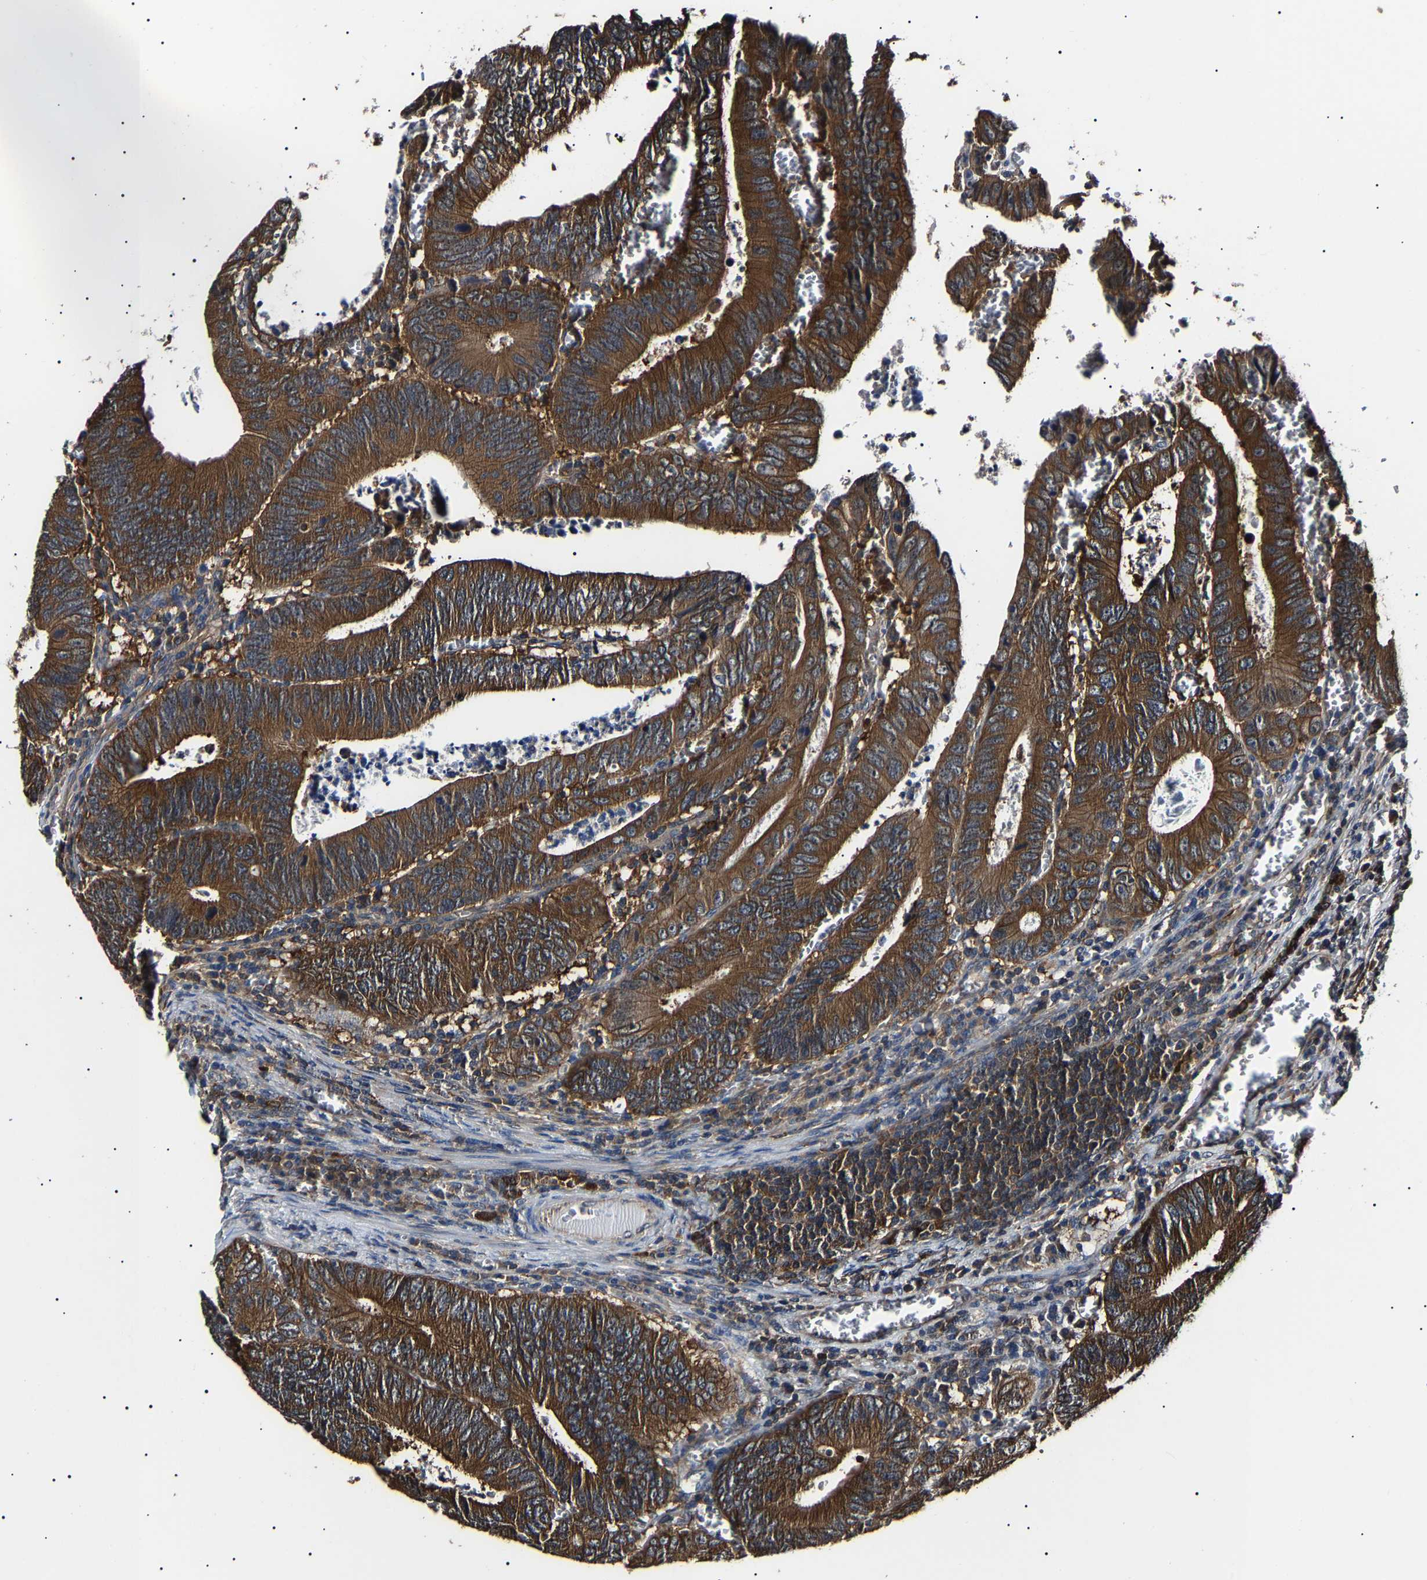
{"staining": {"intensity": "strong", "quantity": ">75%", "location": "cytoplasmic/membranous"}, "tissue": "colorectal cancer", "cell_type": "Tumor cells", "image_type": "cancer", "snomed": [{"axis": "morphology", "description": "Inflammation, NOS"}, {"axis": "morphology", "description": "Adenocarcinoma, NOS"}, {"axis": "topography", "description": "Colon"}], "caption": "IHC staining of adenocarcinoma (colorectal), which displays high levels of strong cytoplasmic/membranous staining in about >75% of tumor cells indicating strong cytoplasmic/membranous protein positivity. The staining was performed using DAB (3,3'-diaminobenzidine) (brown) for protein detection and nuclei were counterstained in hematoxylin (blue).", "gene": "CCT8", "patient": {"sex": "male", "age": 72}}